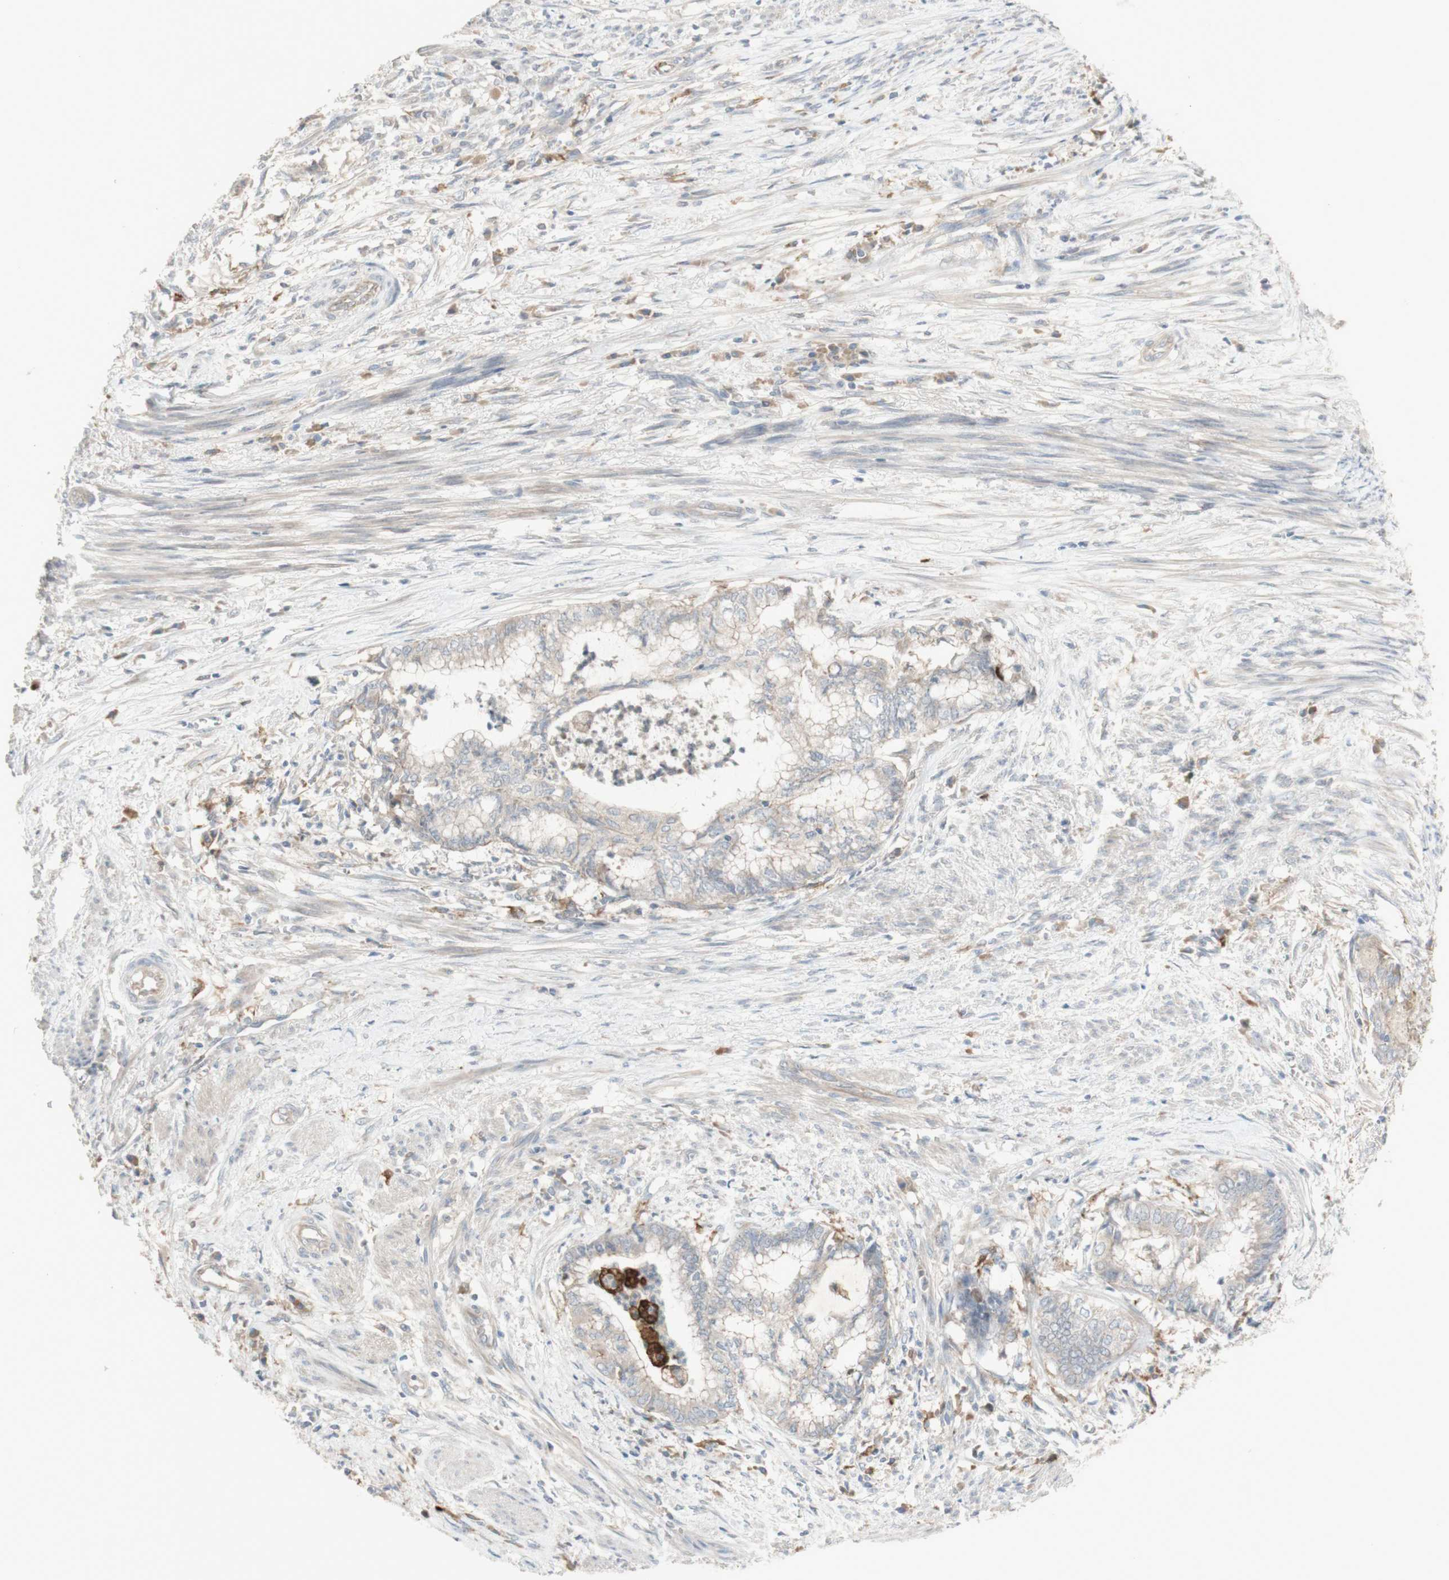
{"staining": {"intensity": "weak", "quantity": "<25%", "location": "cytoplasmic/membranous"}, "tissue": "endometrial cancer", "cell_type": "Tumor cells", "image_type": "cancer", "snomed": [{"axis": "morphology", "description": "Necrosis, NOS"}, {"axis": "morphology", "description": "Adenocarcinoma, NOS"}, {"axis": "topography", "description": "Endometrium"}], "caption": "High magnification brightfield microscopy of endometrial adenocarcinoma stained with DAB (brown) and counterstained with hematoxylin (blue): tumor cells show no significant expression.", "gene": "PTGER4", "patient": {"sex": "female", "age": 79}}